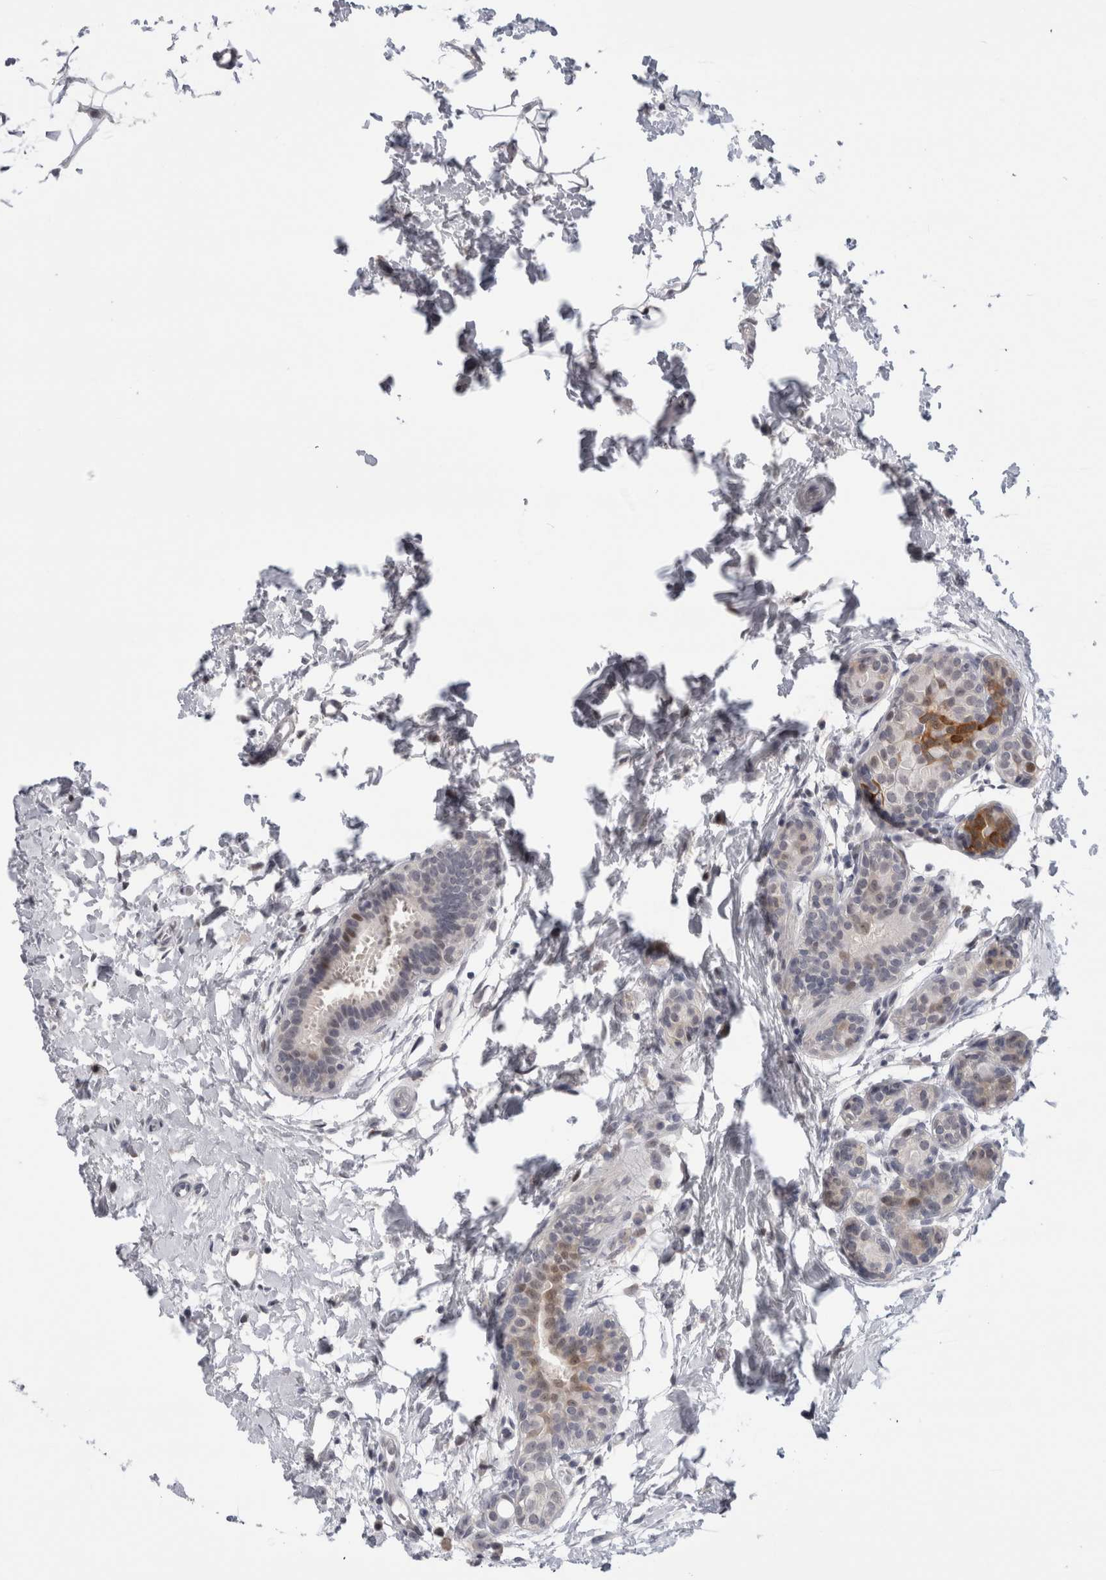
{"staining": {"intensity": "moderate", "quantity": "<25%", "location": "cytoplasmic/membranous,nuclear"}, "tissue": "breast cancer", "cell_type": "Tumor cells", "image_type": "cancer", "snomed": [{"axis": "morphology", "description": "Duct carcinoma"}, {"axis": "topography", "description": "Breast"}], "caption": "Immunohistochemical staining of breast intraductal carcinoma exhibits low levels of moderate cytoplasmic/membranous and nuclear protein staining in approximately <25% of tumor cells.", "gene": "ZNF521", "patient": {"sex": "female", "age": 62}}